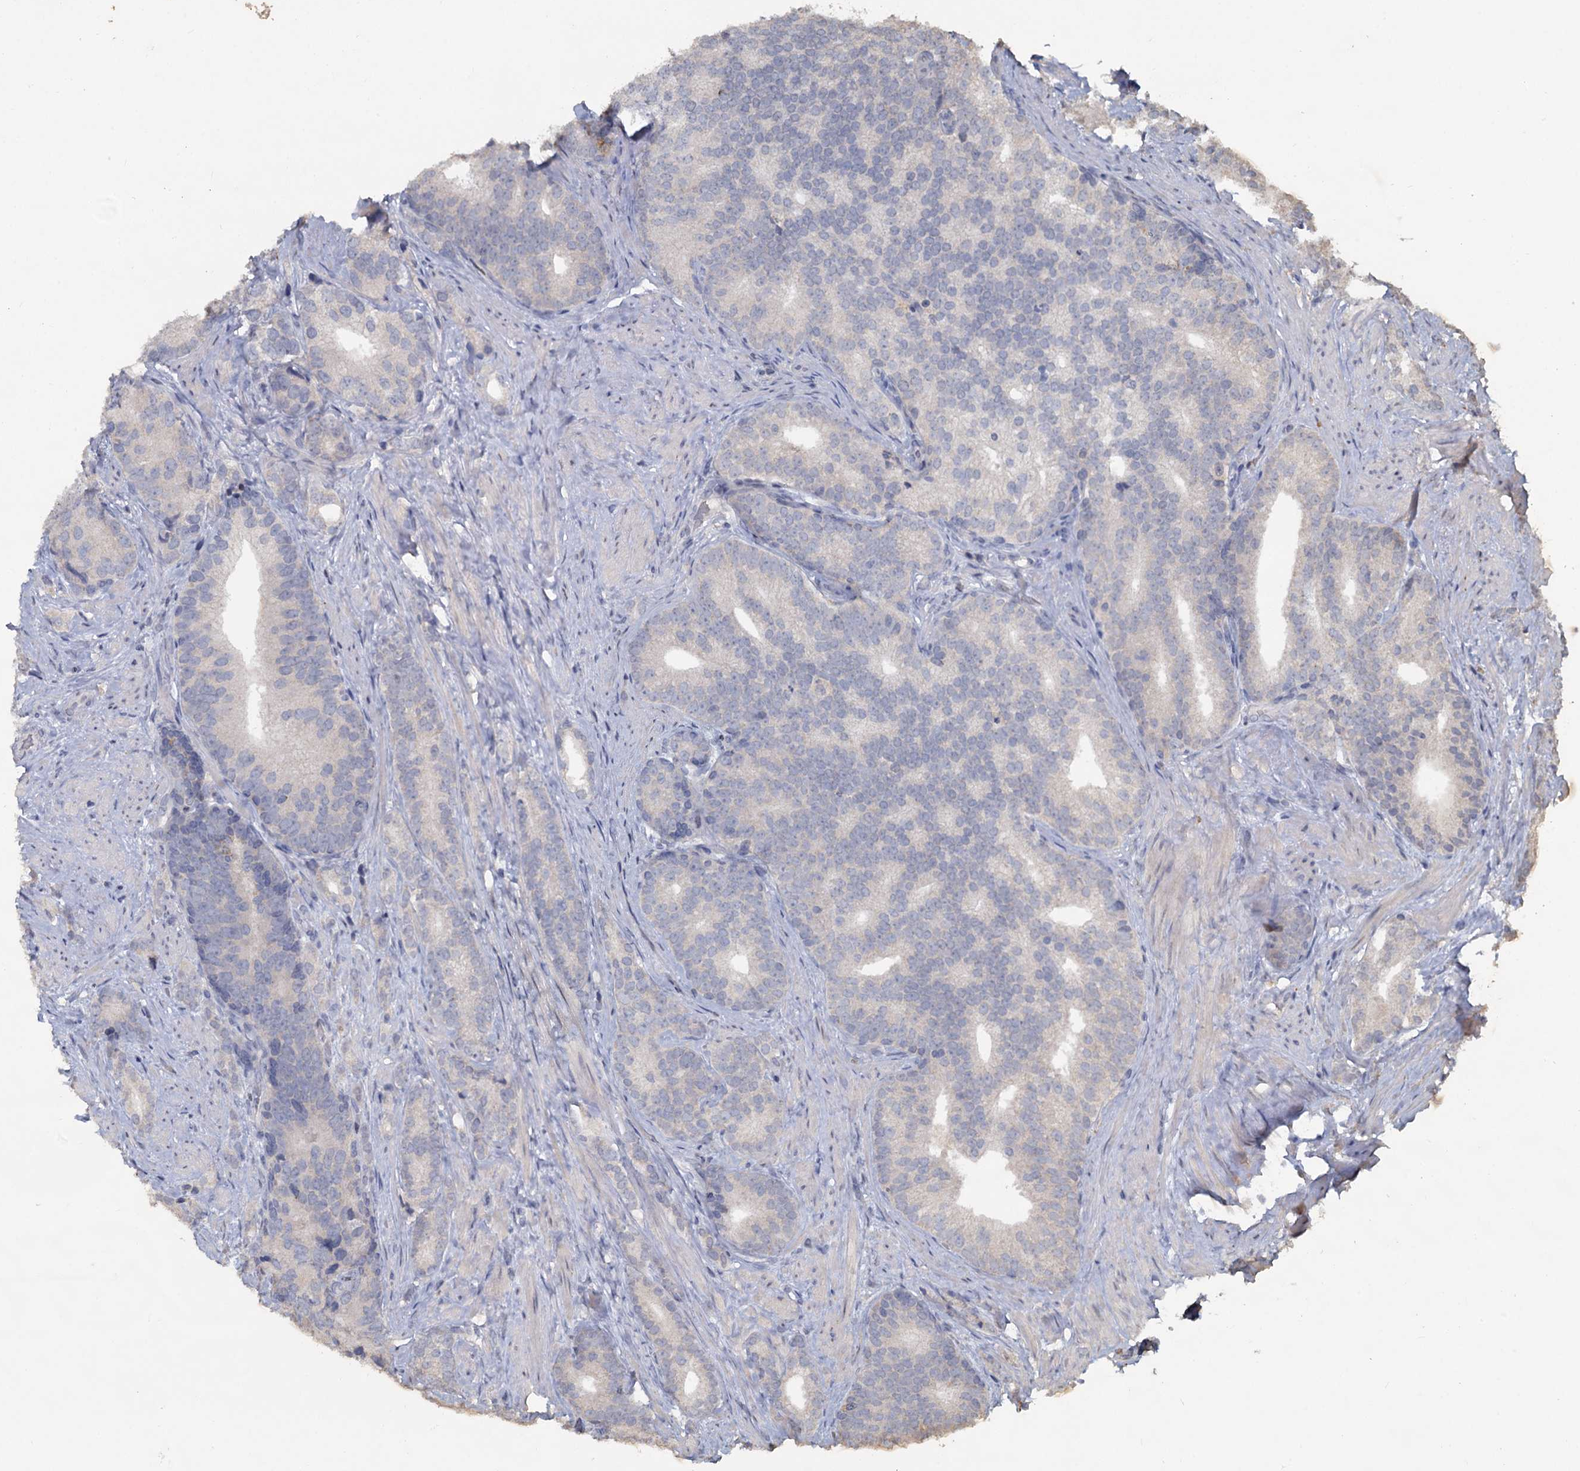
{"staining": {"intensity": "negative", "quantity": "none", "location": "none"}, "tissue": "prostate cancer", "cell_type": "Tumor cells", "image_type": "cancer", "snomed": [{"axis": "morphology", "description": "Adenocarcinoma, Low grade"}, {"axis": "topography", "description": "Prostate"}], "caption": "A histopathology image of human prostate cancer (adenocarcinoma (low-grade)) is negative for staining in tumor cells. (Brightfield microscopy of DAB immunohistochemistry at high magnification).", "gene": "CCDC61", "patient": {"sex": "male", "age": 71}}